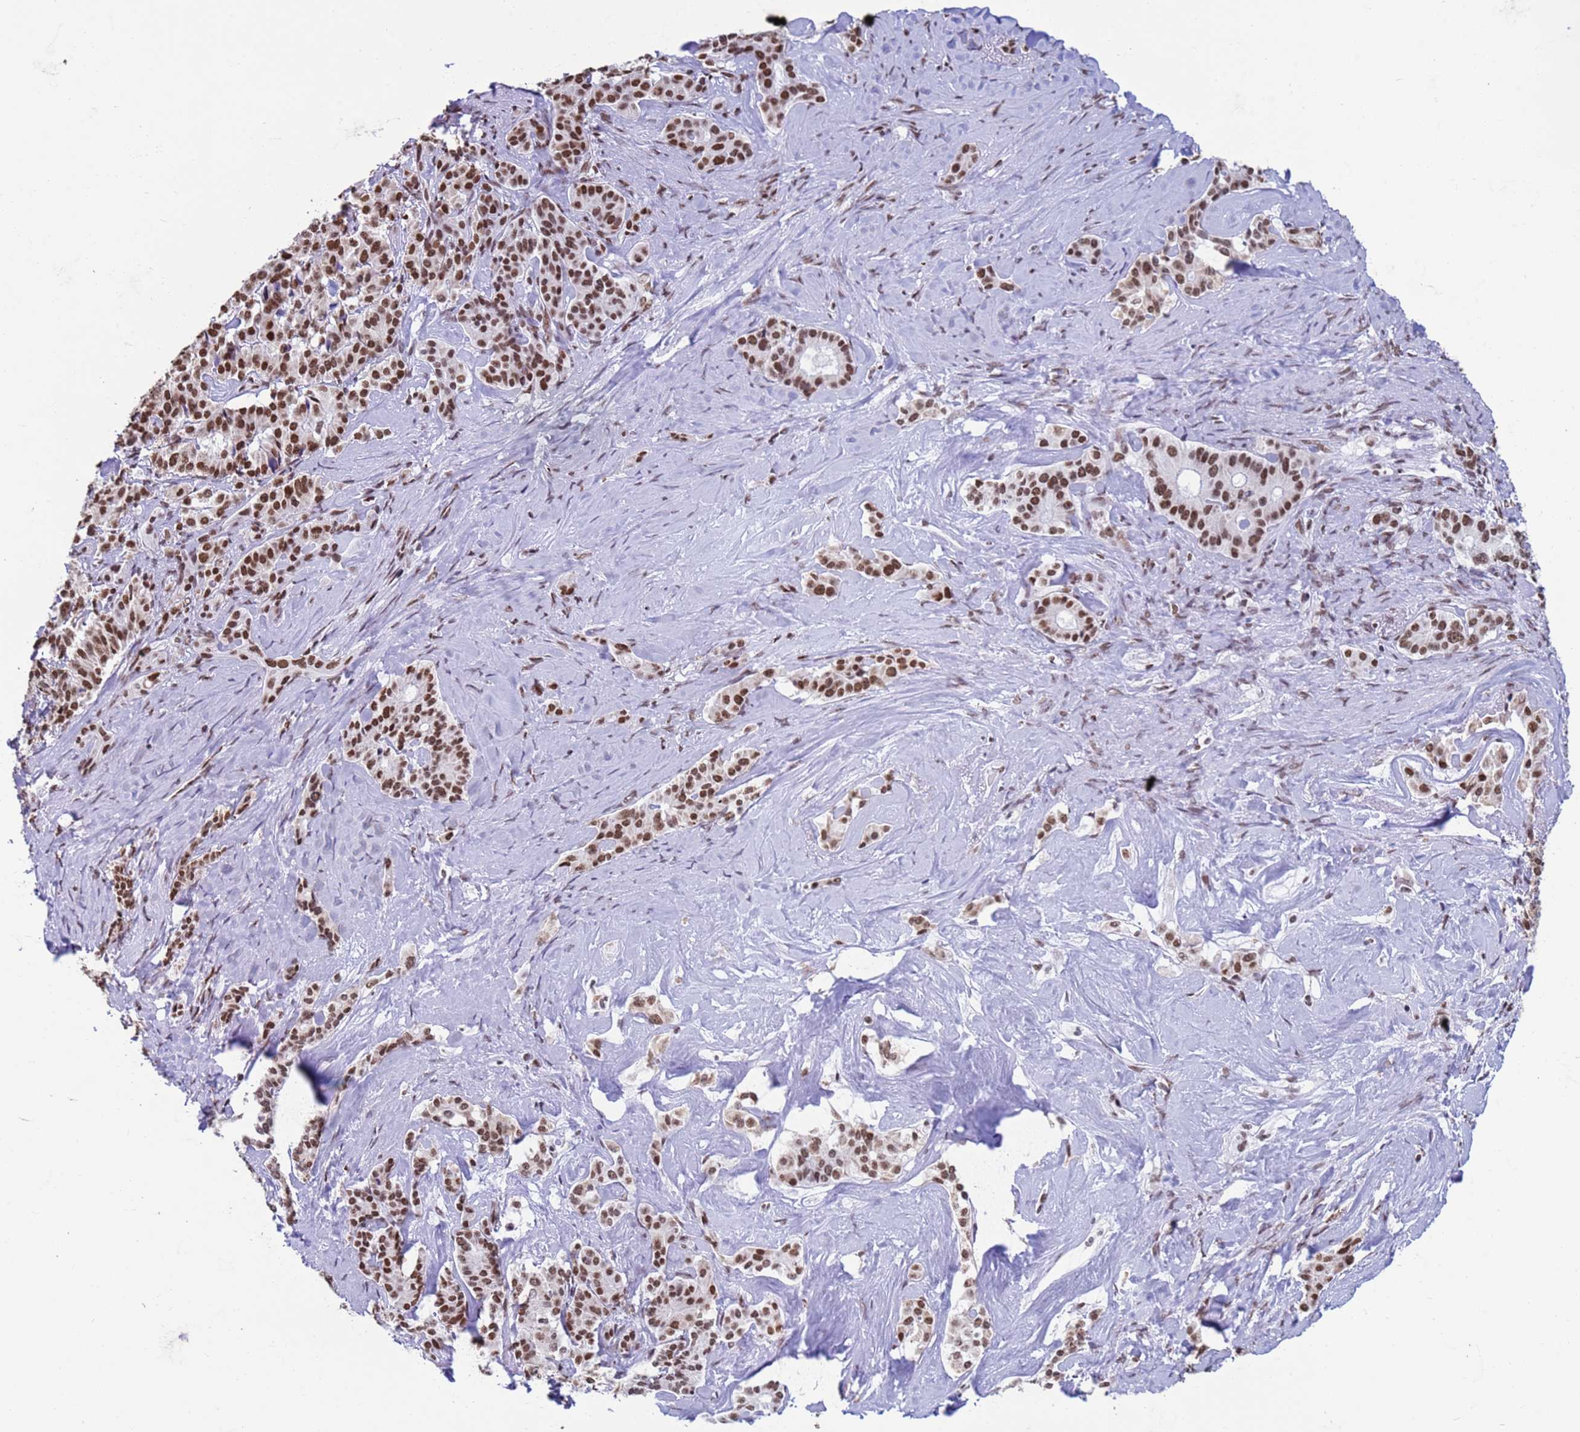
{"staining": {"intensity": "strong", "quantity": ">75%", "location": "nuclear"}, "tissue": "pancreatic cancer", "cell_type": "Tumor cells", "image_type": "cancer", "snomed": [{"axis": "morphology", "description": "Adenocarcinoma, NOS"}, {"axis": "topography", "description": "Pancreas"}], "caption": "Pancreatic adenocarcinoma stained with DAB (3,3'-diaminobenzidine) immunohistochemistry (IHC) exhibits high levels of strong nuclear positivity in approximately >75% of tumor cells. (DAB (3,3'-diaminobenzidine) = brown stain, brightfield microscopy at high magnification).", "gene": "FAM170B", "patient": {"sex": "female", "age": 74}}